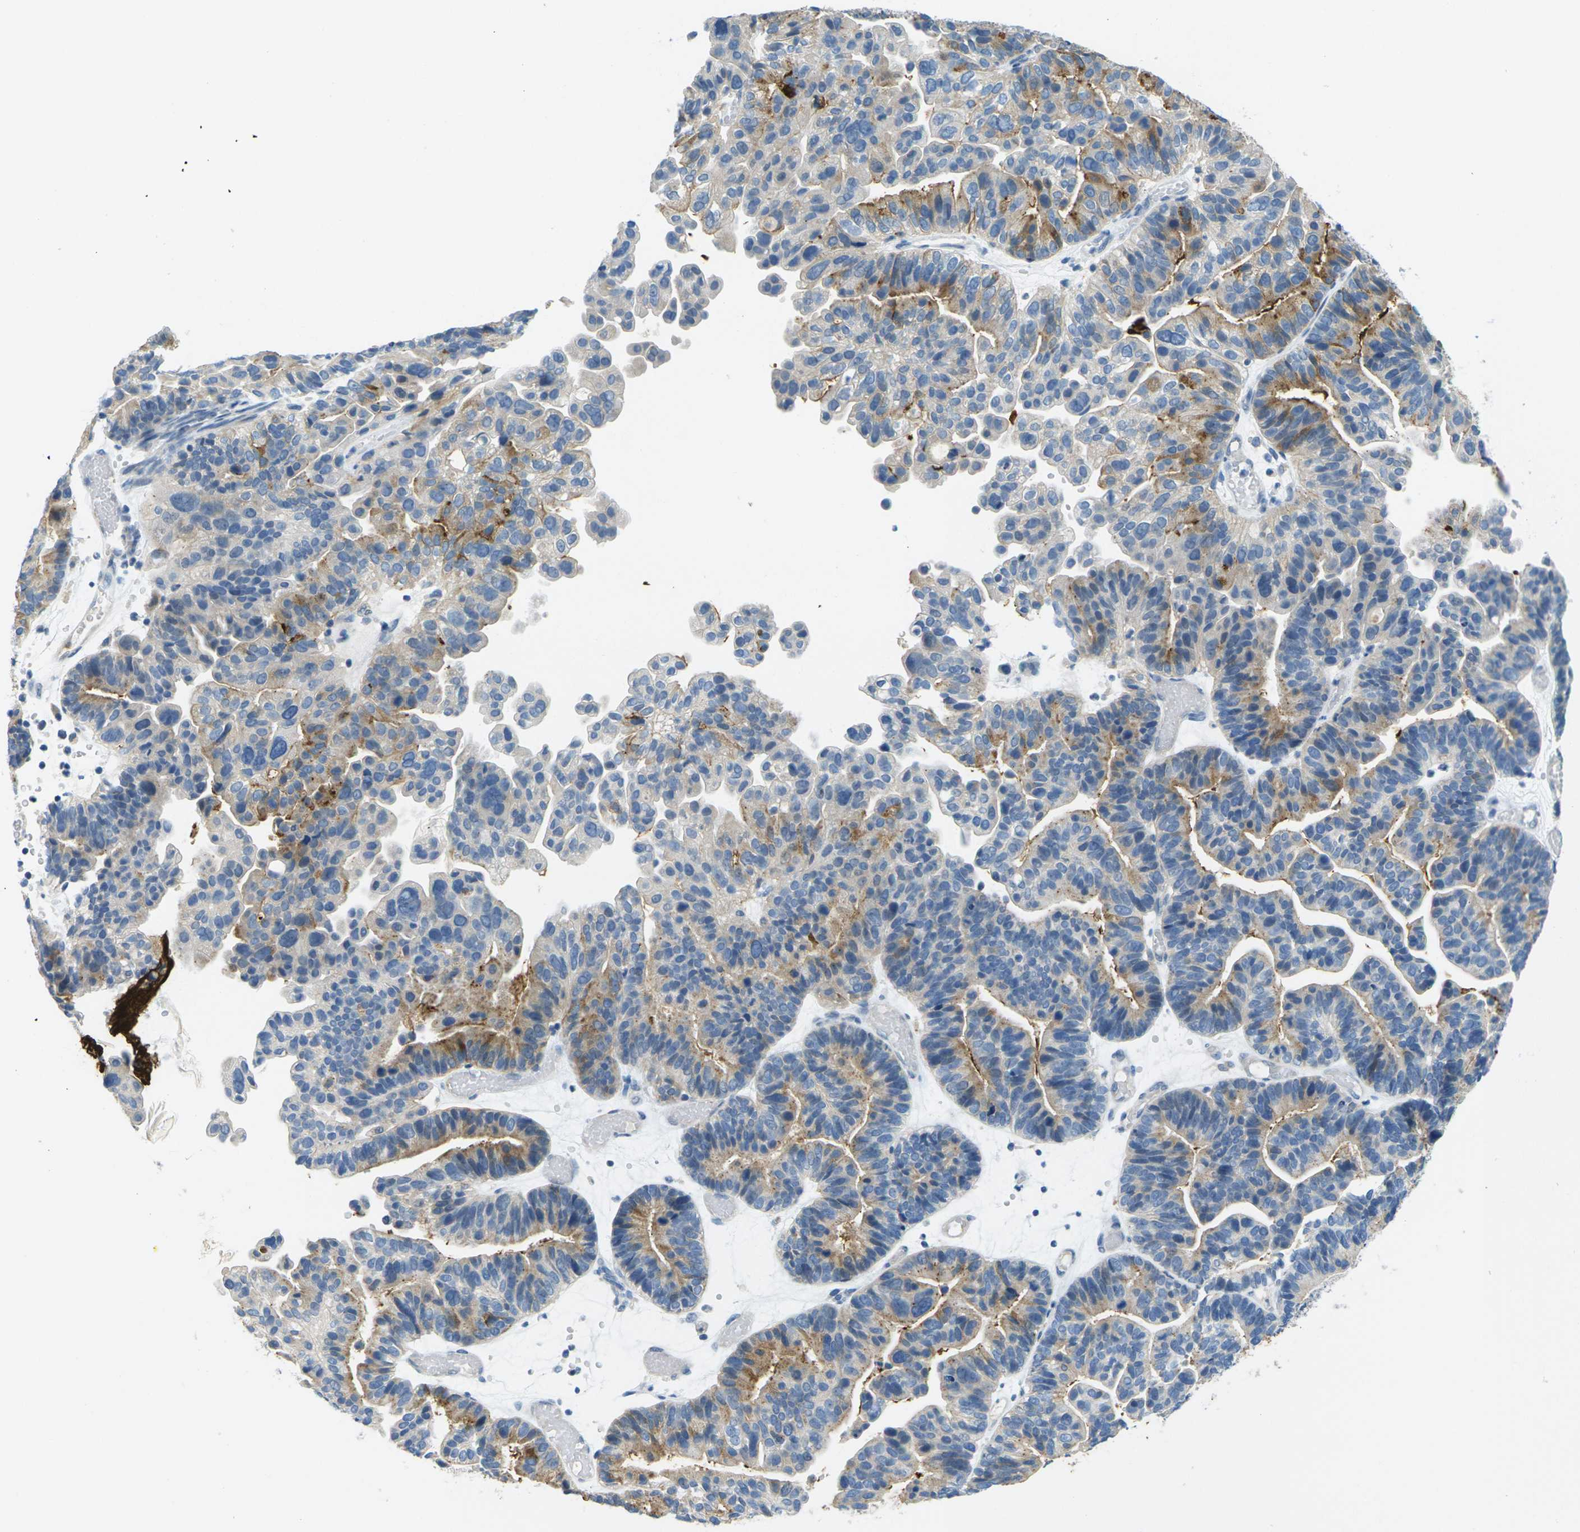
{"staining": {"intensity": "moderate", "quantity": "25%-75%", "location": "cytoplasmic/membranous"}, "tissue": "ovarian cancer", "cell_type": "Tumor cells", "image_type": "cancer", "snomed": [{"axis": "morphology", "description": "Cystadenocarcinoma, serous, NOS"}, {"axis": "topography", "description": "Ovary"}], "caption": "Immunohistochemistry of ovarian cancer demonstrates medium levels of moderate cytoplasmic/membranous expression in about 25%-75% of tumor cells.", "gene": "CYP2C8", "patient": {"sex": "female", "age": 56}}